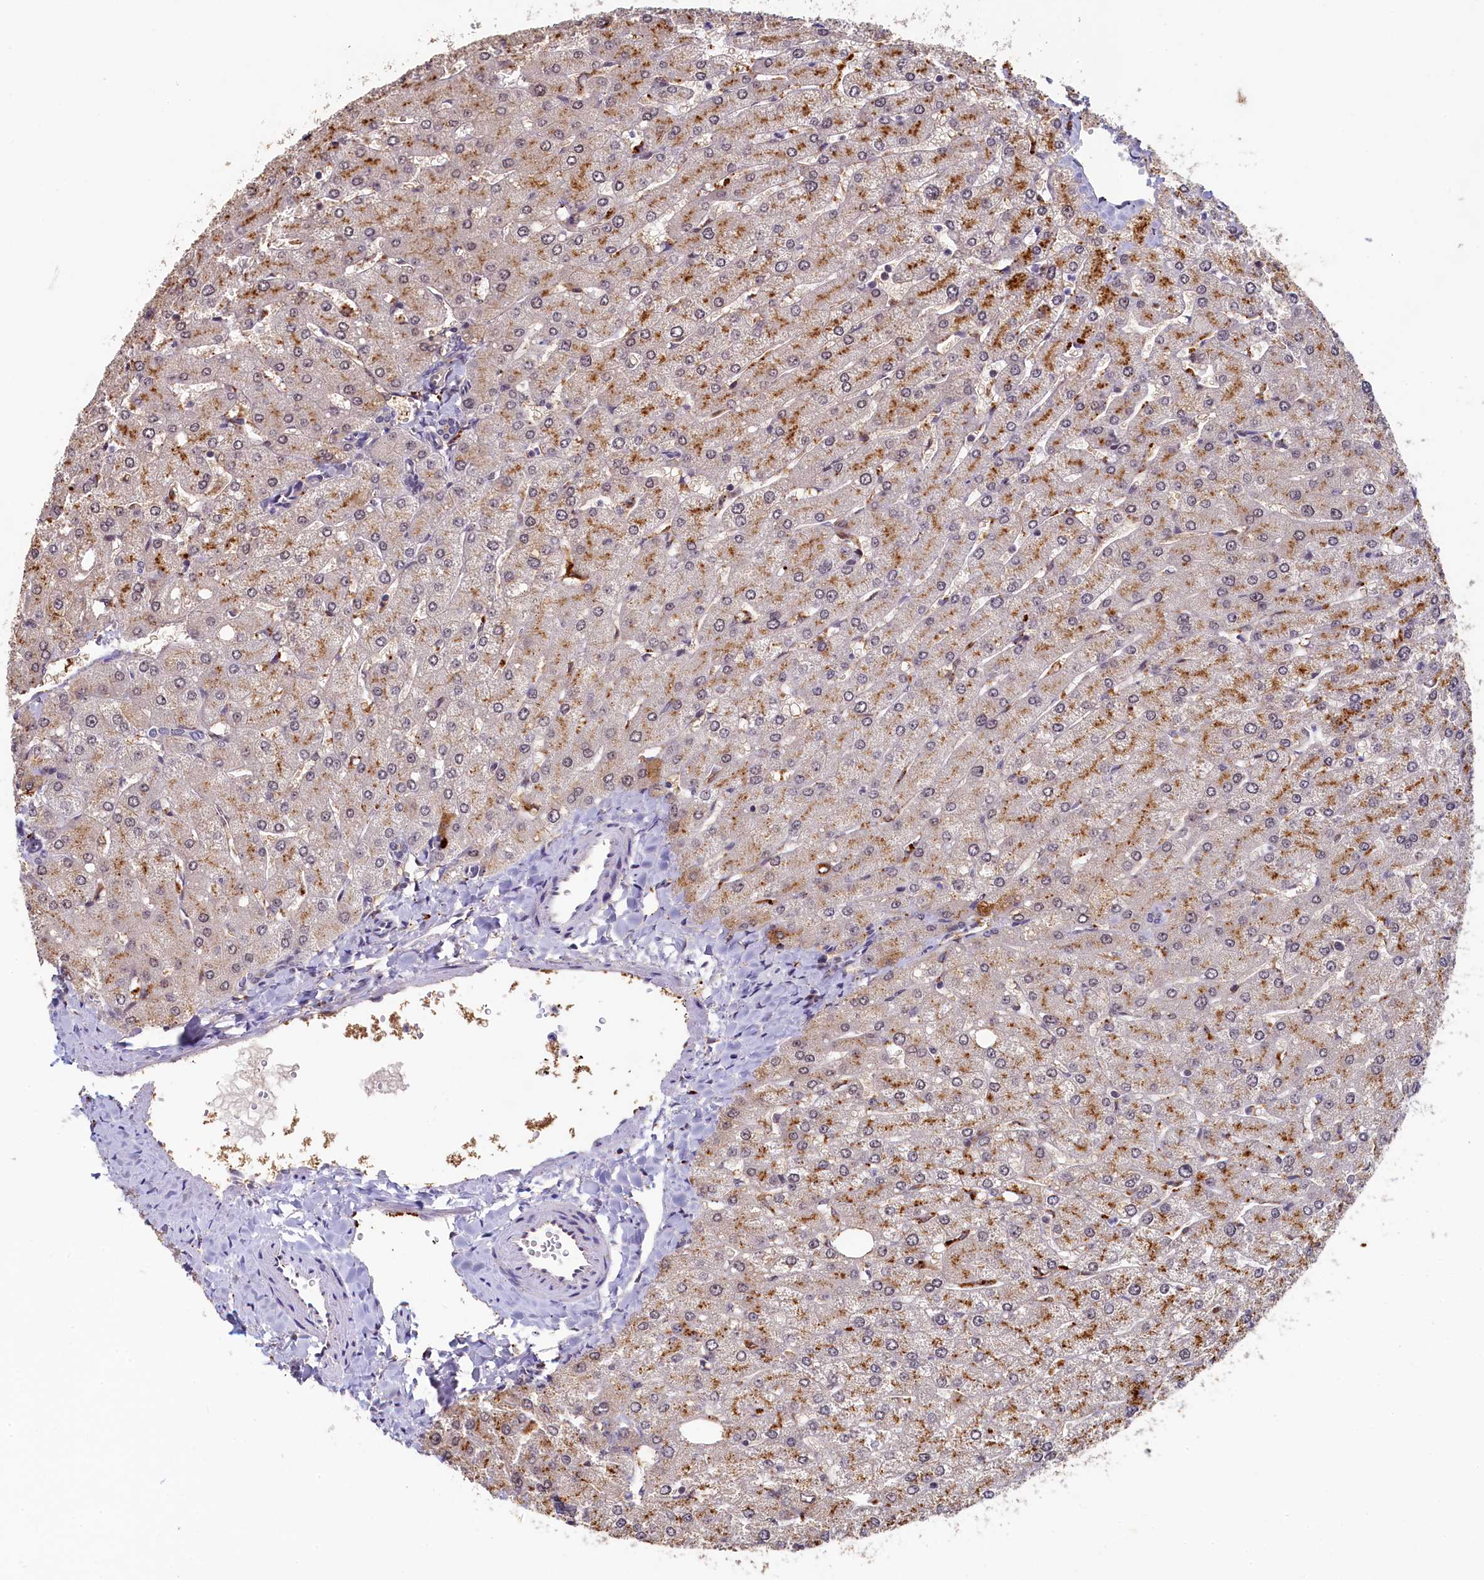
{"staining": {"intensity": "negative", "quantity": "none", "location": "none"}, "tissue": "liver", "cell_type": "Cholangiocytes", "image_type": "normal", "snomed": [{"axis": "morphology", "description": "Normal tissue, NOS"}, {"axis": "topography", "description": "Liver"}], "caption": "Immunohistochemical staining of normal liver demonstrates no significant positivity in cholangiocytes.", "gene": "INTS14", "patient": {"sex": "male", "age": 55}}